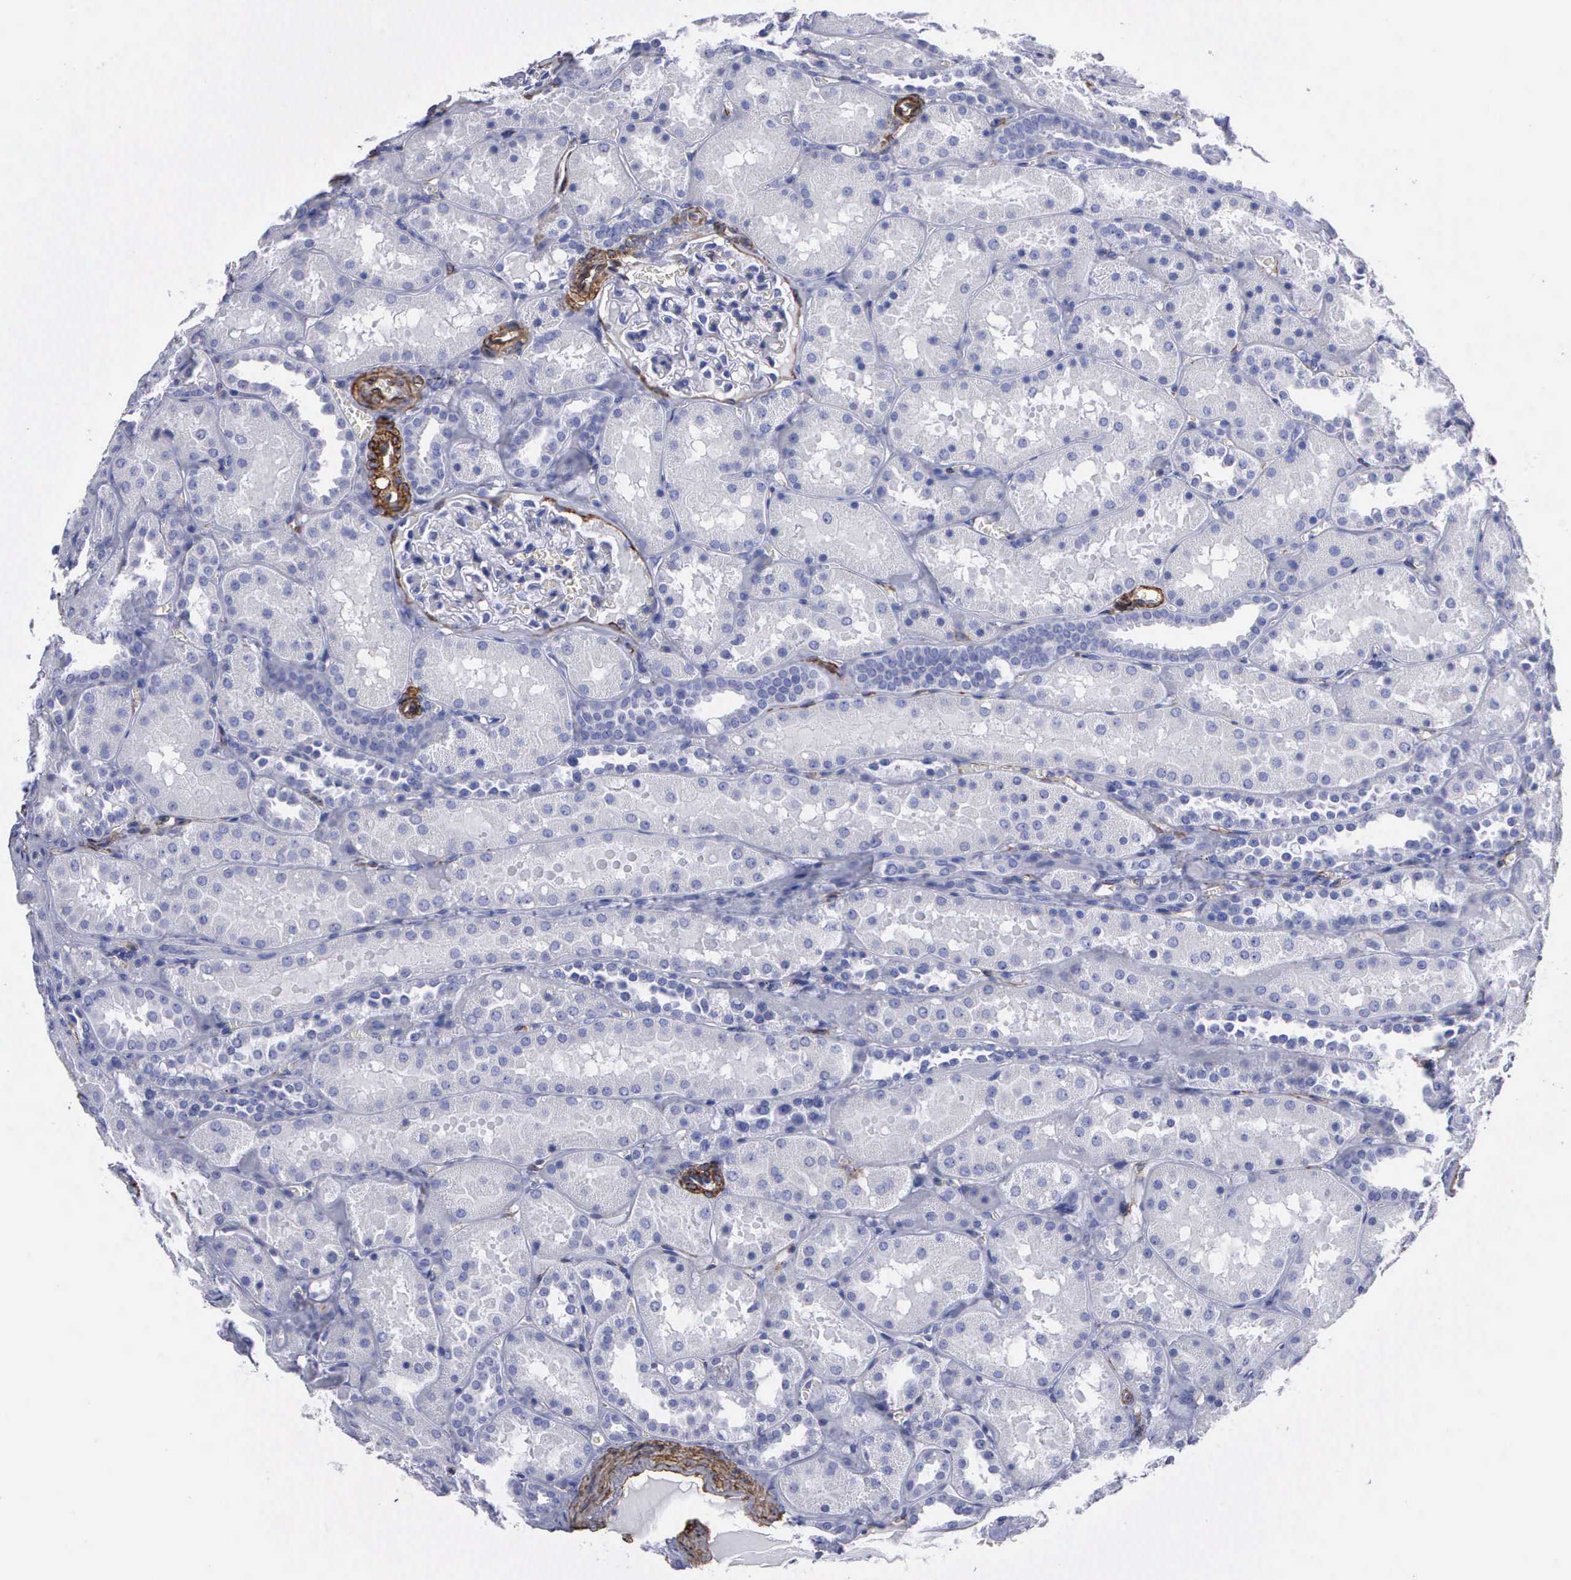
{"staining": {"intensity": "moderate", "quantity": "<25%", "location": "cytoplasmic/membranous"}, "tissue": "kidney", "cell_type": "Cells in glomeruli", "image_type": "normal", "snomed": [{"axis": "morphology", "description": "Normal tissue, NOS"}, {"axis": "topography", "description": "Kidney"}], "caption": "Immunohistochemistry photomicrograph of normal human kidney stained for a protein (brown), which demonstrates low levels of moderate cytoplasmic/membranous staining in approximately <25% of cells in glomeruli.", "gene": "MAGEB10", "patient": {"sex": "female", "age": 52}}